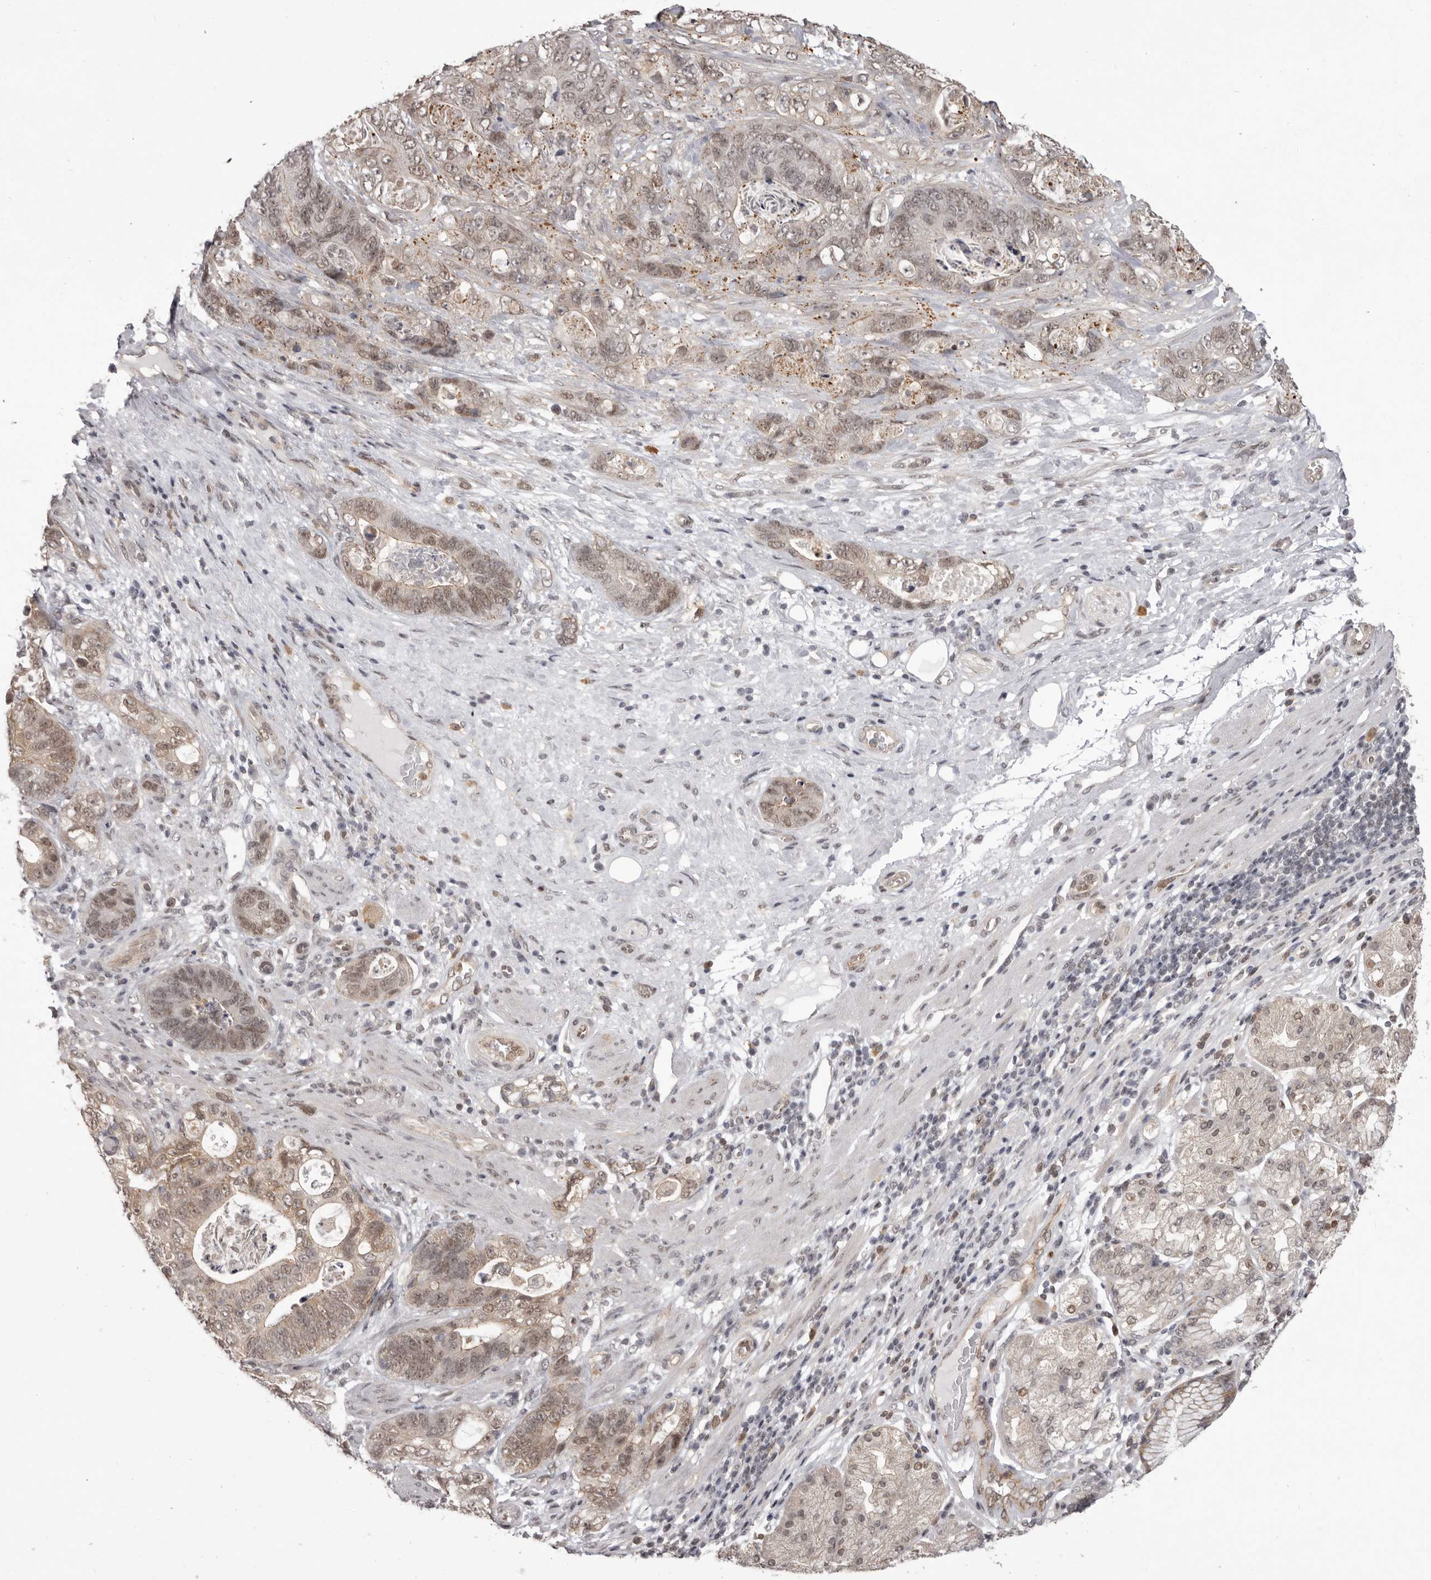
{"staining": {"intensity": "weak", "quantity": ">75%", "location": "nuclear"}, "tissue": "stomach cancer", "cell_type": "Tumor cells", "image_type": "cancer", "snomed": [{"axis": "morphology", "description": "Normal tissue, NOS"}, {"axis": "morphology", "description": "Adenocarcinoma, NOS"}, {"axis": "topography", "description": "Stomach"}], "caption": "Adenocarcinoma (stomach) stained for a protein (brown) reveals weak nuclear positive staining in approximately >75% of tumor cells.", "gene": "RNF2", "patient": {"sex": "female", "age": 89}}